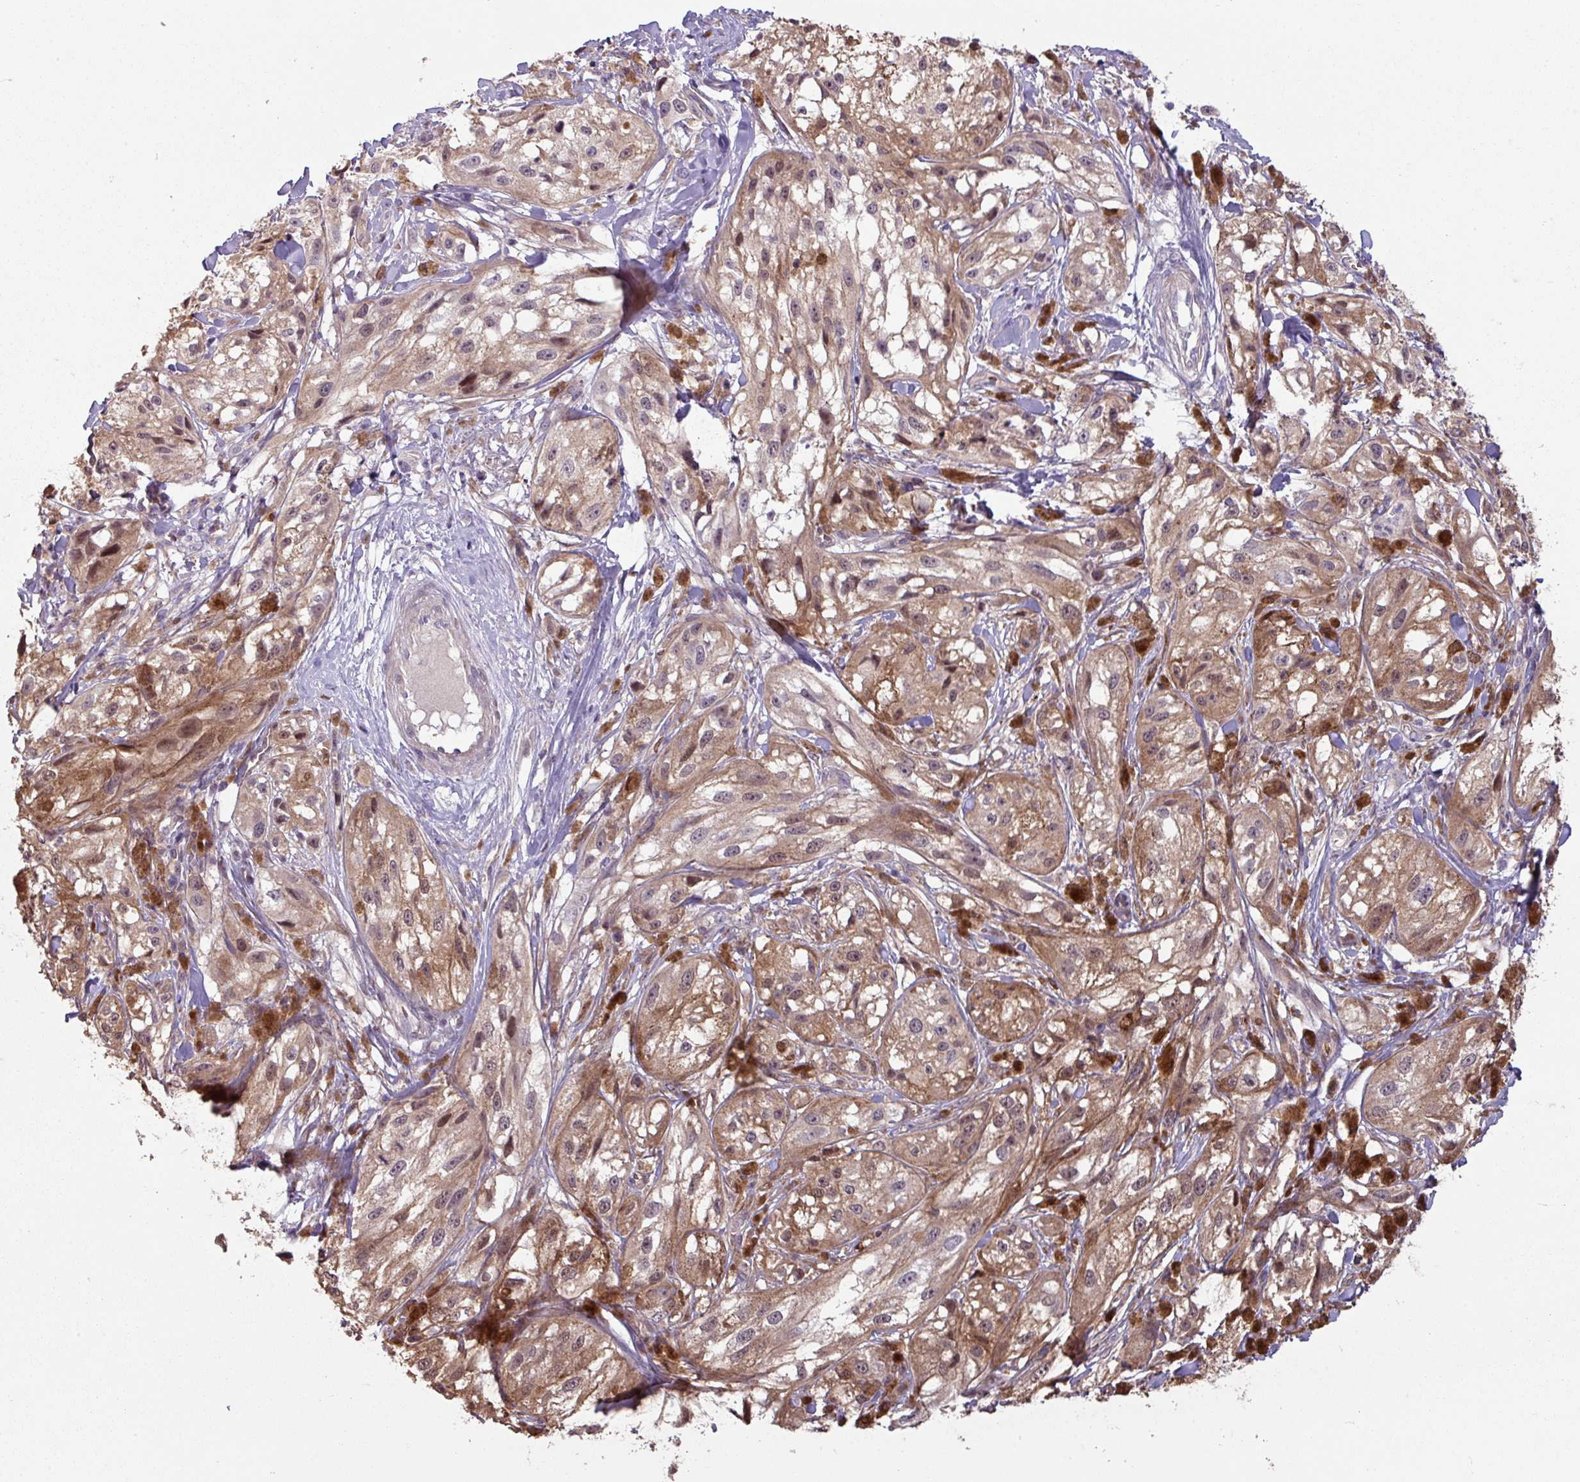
{"staining": {"intensity": "weak", "quantity": ">75%", "location": "cytoplasmic/membranous"}, "tissue": "melanoma", "cell_type": "Tumor cells", "image_type": "cancer", "snomed": [{"axis": "morphology", "description": "Malignant melanoma, NOS"}, {"axis": "topography", "description": "Skin"}], "caption": "Immunohistochemical staining of human malignant melanoma demonstrates weak cytoplasmic/membranous protein expression in approximately >75% of tumor cells.", "gene": "NHSL2", "patient": {"sex": "male", "age": 88}}